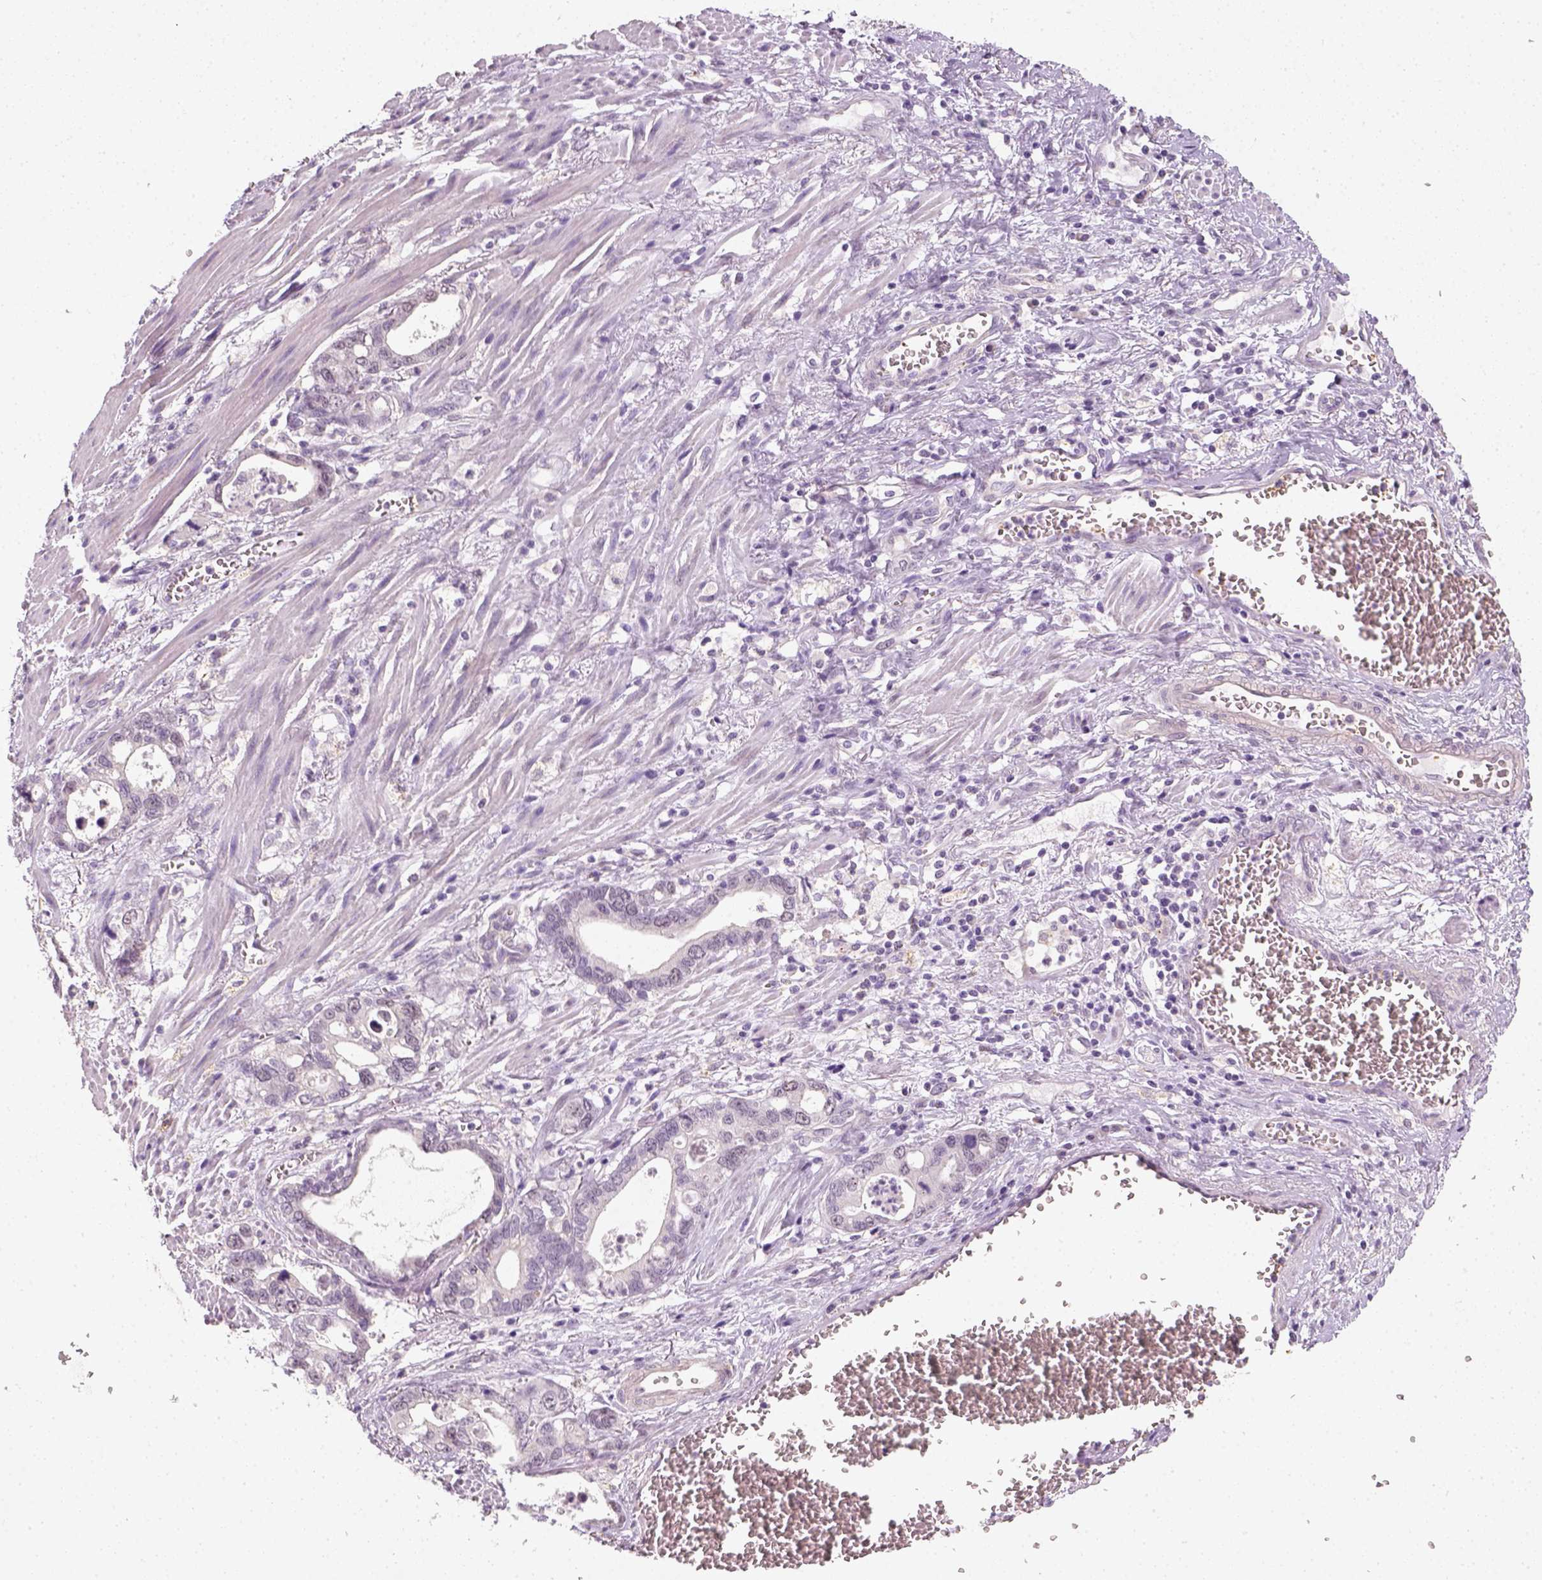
{"staining": {"intensity": "negative", "quantity": "none", "location": "none"}, "tissue": "stomach cancer", "cell_type": "Tumor cells", "image_type": "cancer", "snomed": [{"axis": "morphology", "description": "Normal tissue, NOS"}, {"axis": "morphology", "description": "Adenocarcinoma, NOS"}, {"axis": "topography", "description": "Esophagus"}, {"axis": "topography", "description": "Stomach, upper"}], "caption": "Adenocarcinoma (stomach) was stained to show a protein in brown. There is no significant positivity in tumor cells.", "gene": "FAM163B", "patient": {"sex": "male", "age": 74}}